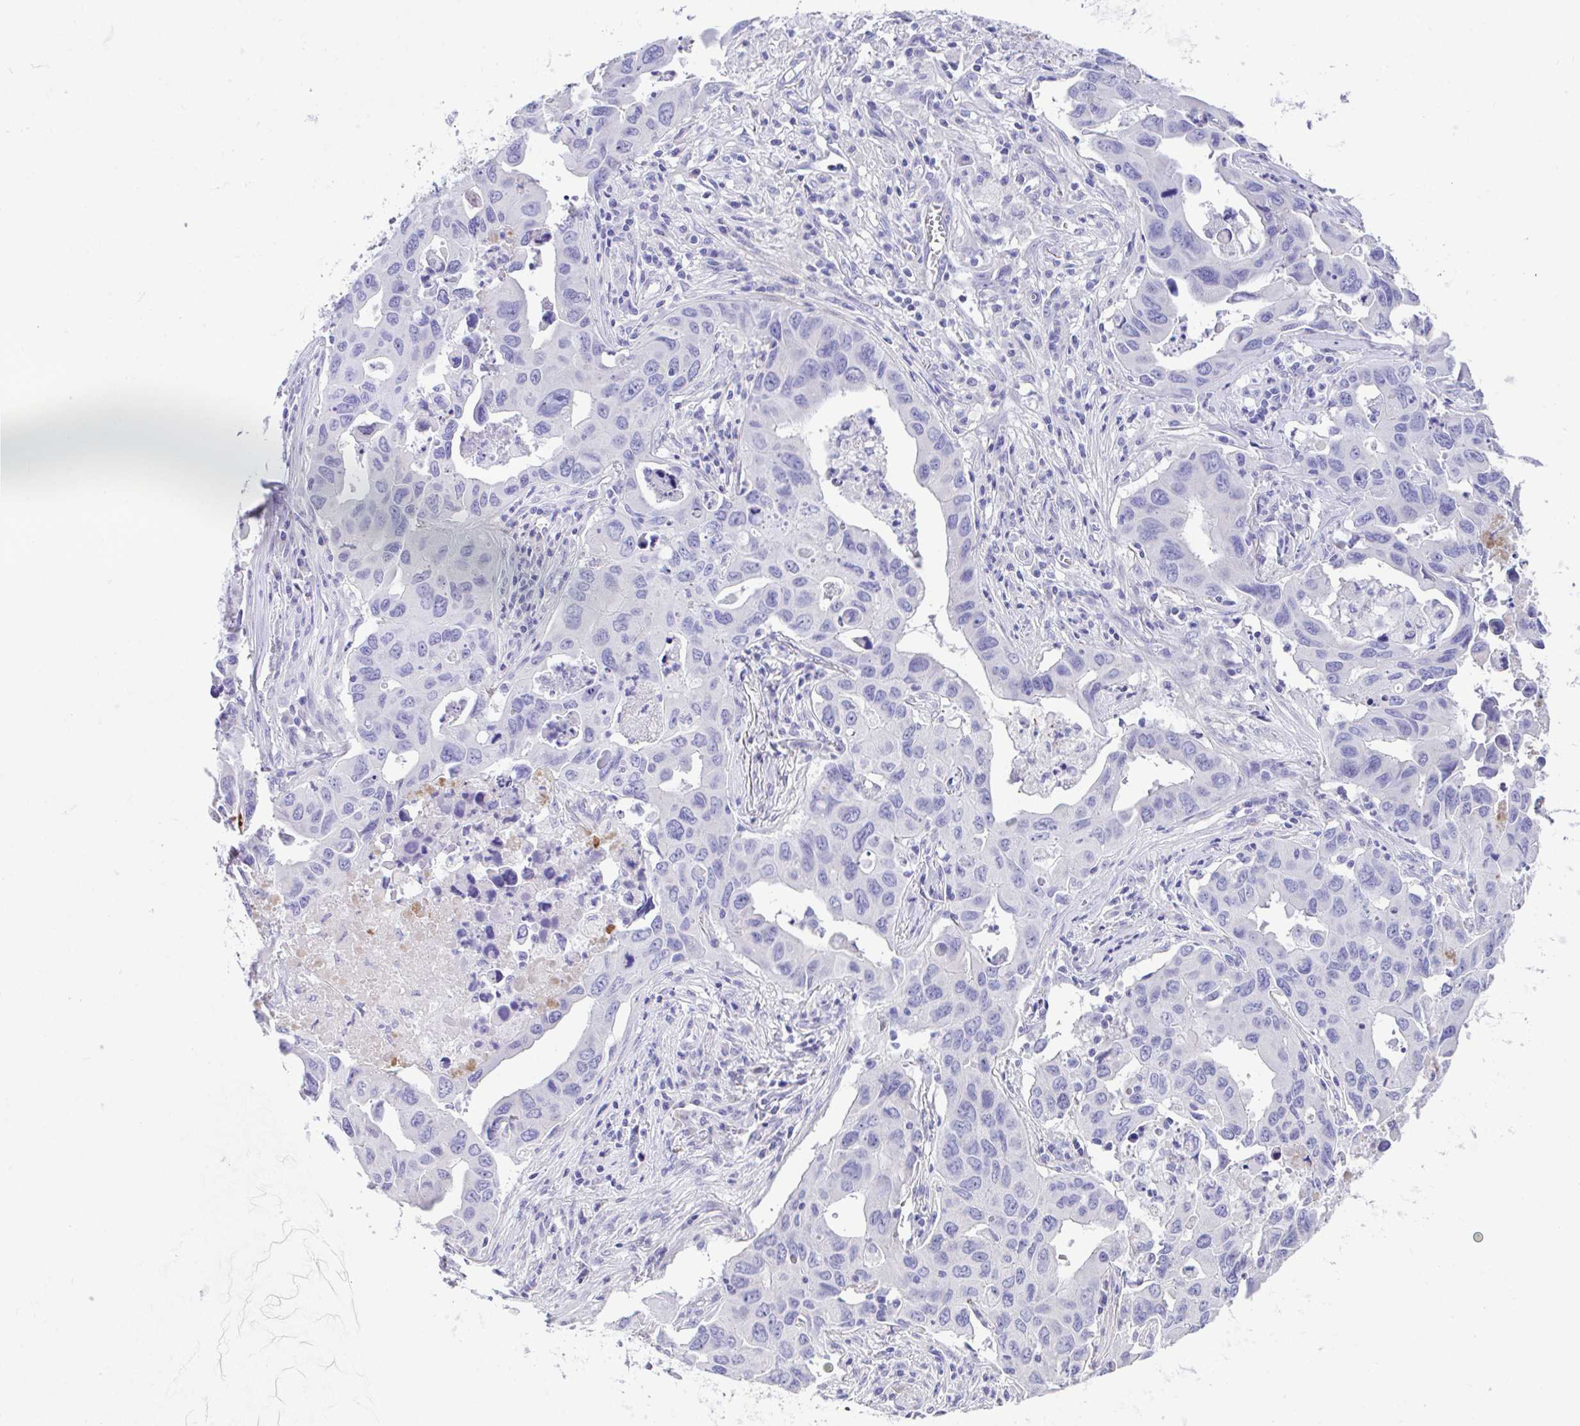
{"staining": {"intensity": "negative", "quantity": "none", "location": "none"}, "tissue": "lung cancer", "cell_type": "Tumor cells", "image_type": "cancer", "snomed": [{"axis": "morphology", "description": "Adenocarcinoma, NOS"}, {"axis": "topography", "description": "Lung"}], "caption": "Immunohistochemistry image of human lung adenocarcinoma stained for a protein (brown), which reveals no positivity in tumor cells.", "gene": "SLC16A6", "patient": {"sex": "male", "age": 64}}